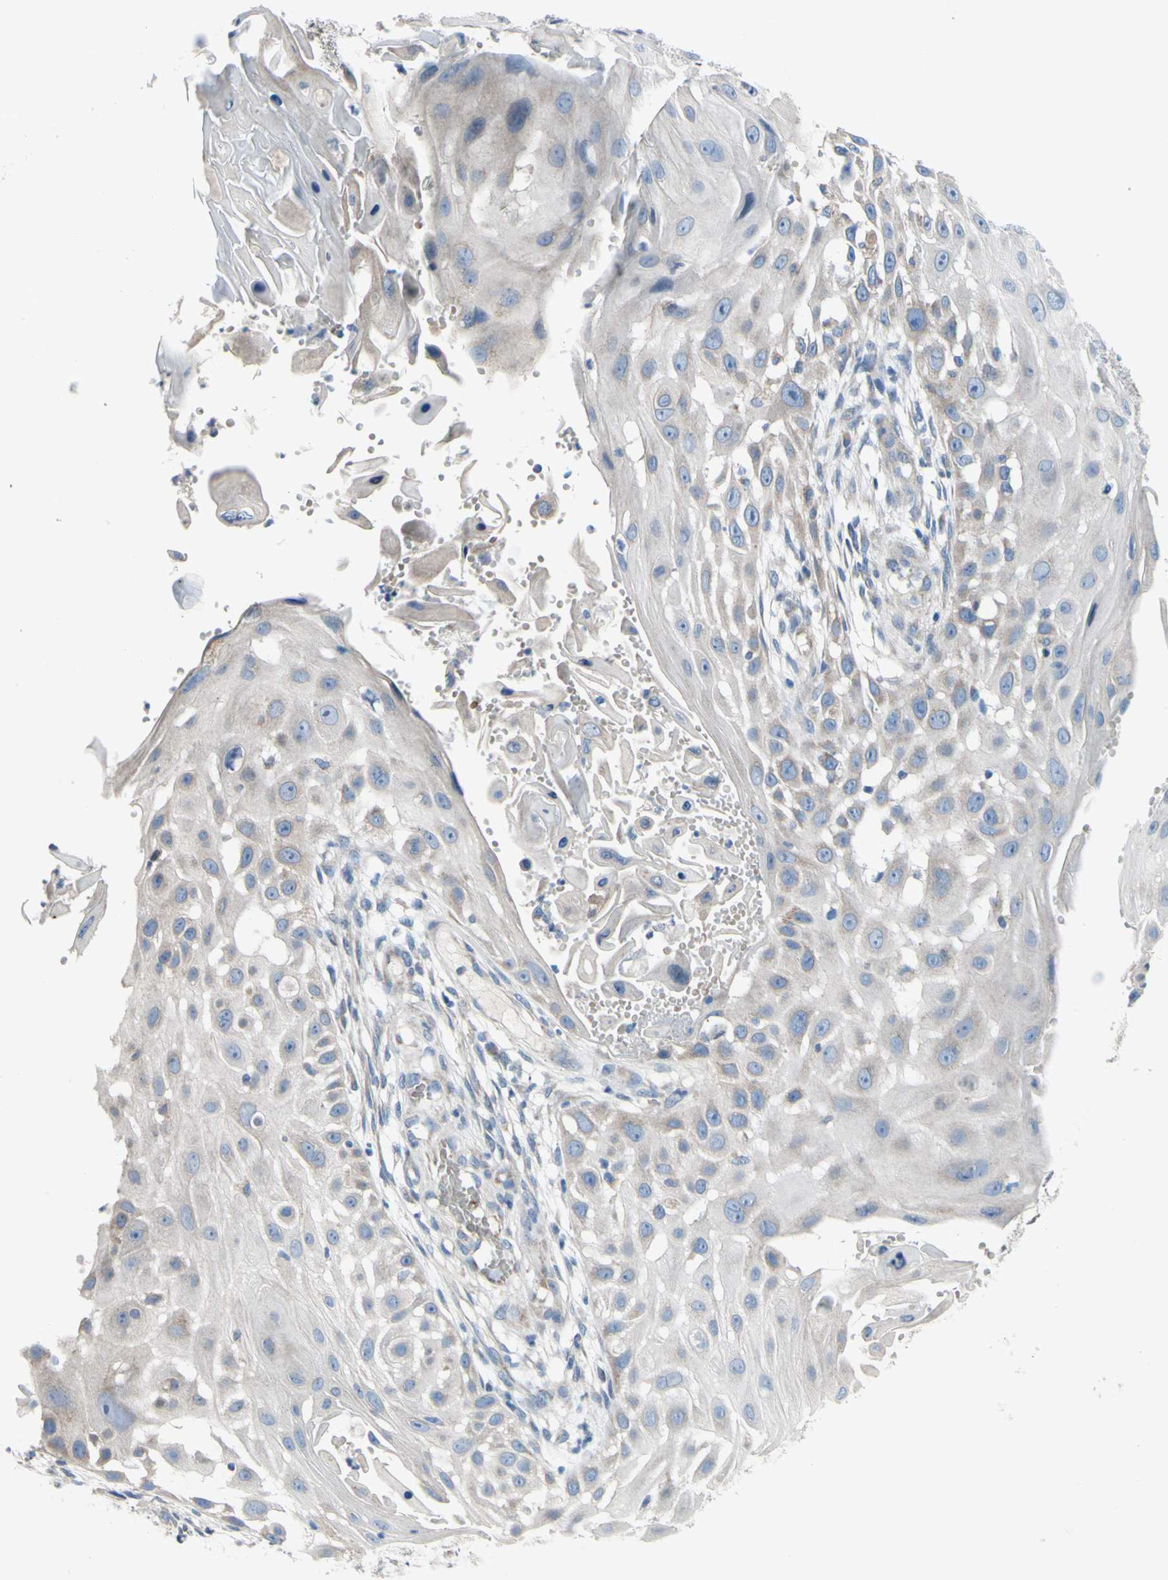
{"staining": {"intensity": "weak", "quantity": "<25%", "location": "cytoplasmic/membranous"}, "tissue": "skin cancer", "cell_type": "Tumor cells", "image_type": "cancer", "snomed": [{"axis": "morphology", "description": "Squamous cell carcinoma, NOS"}, {"axis": "topography", "description": "Skin"}], "caption": "Immunohistochemistry of human squamous cell carcinoma (skin) shows no staining in tumor cells.", "gene": "GRAMD2B", "patient": {"sex": "female", "age": 44}}